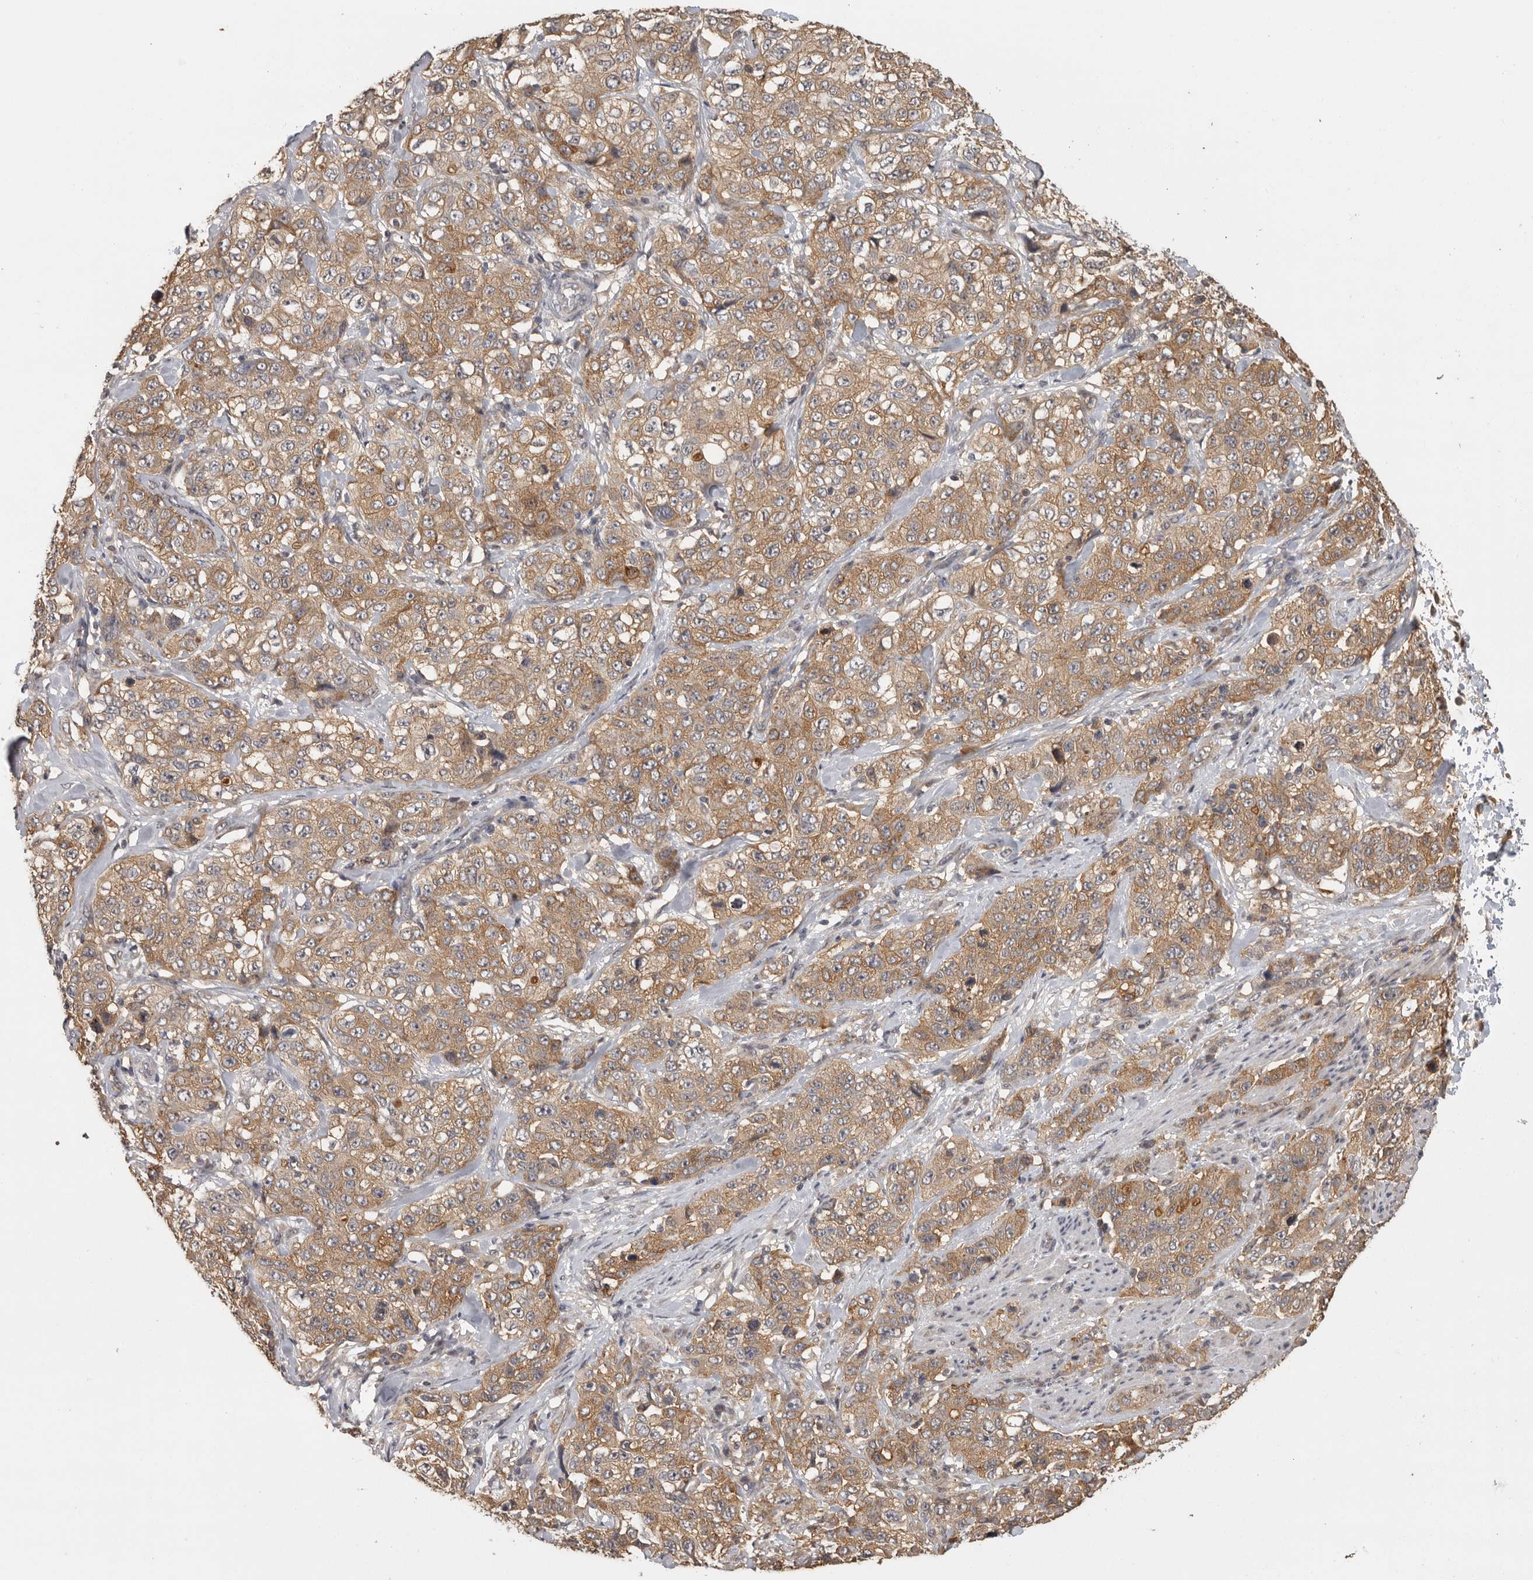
{"staining": {"intensity": "moderate", "quantity": ">75%", "location": "cytoplasmic/membranous"}, "tissue": "stomach cancer", "cell_type": "Tumor cells", "image_type": "cancer", "snomed": [{"axis": "morphology", "description": "Adenocarcinoma, NOS"}, {"axis": "topography", "description": "Stomach"}], "caption": "A brown stain labels moderate cytoplasmic/membranous staining of a protein in stomach adenocarcinoma tumor cells.", "gene": "BAIAP2", "patient": {"sex": "male", "age": 48}}